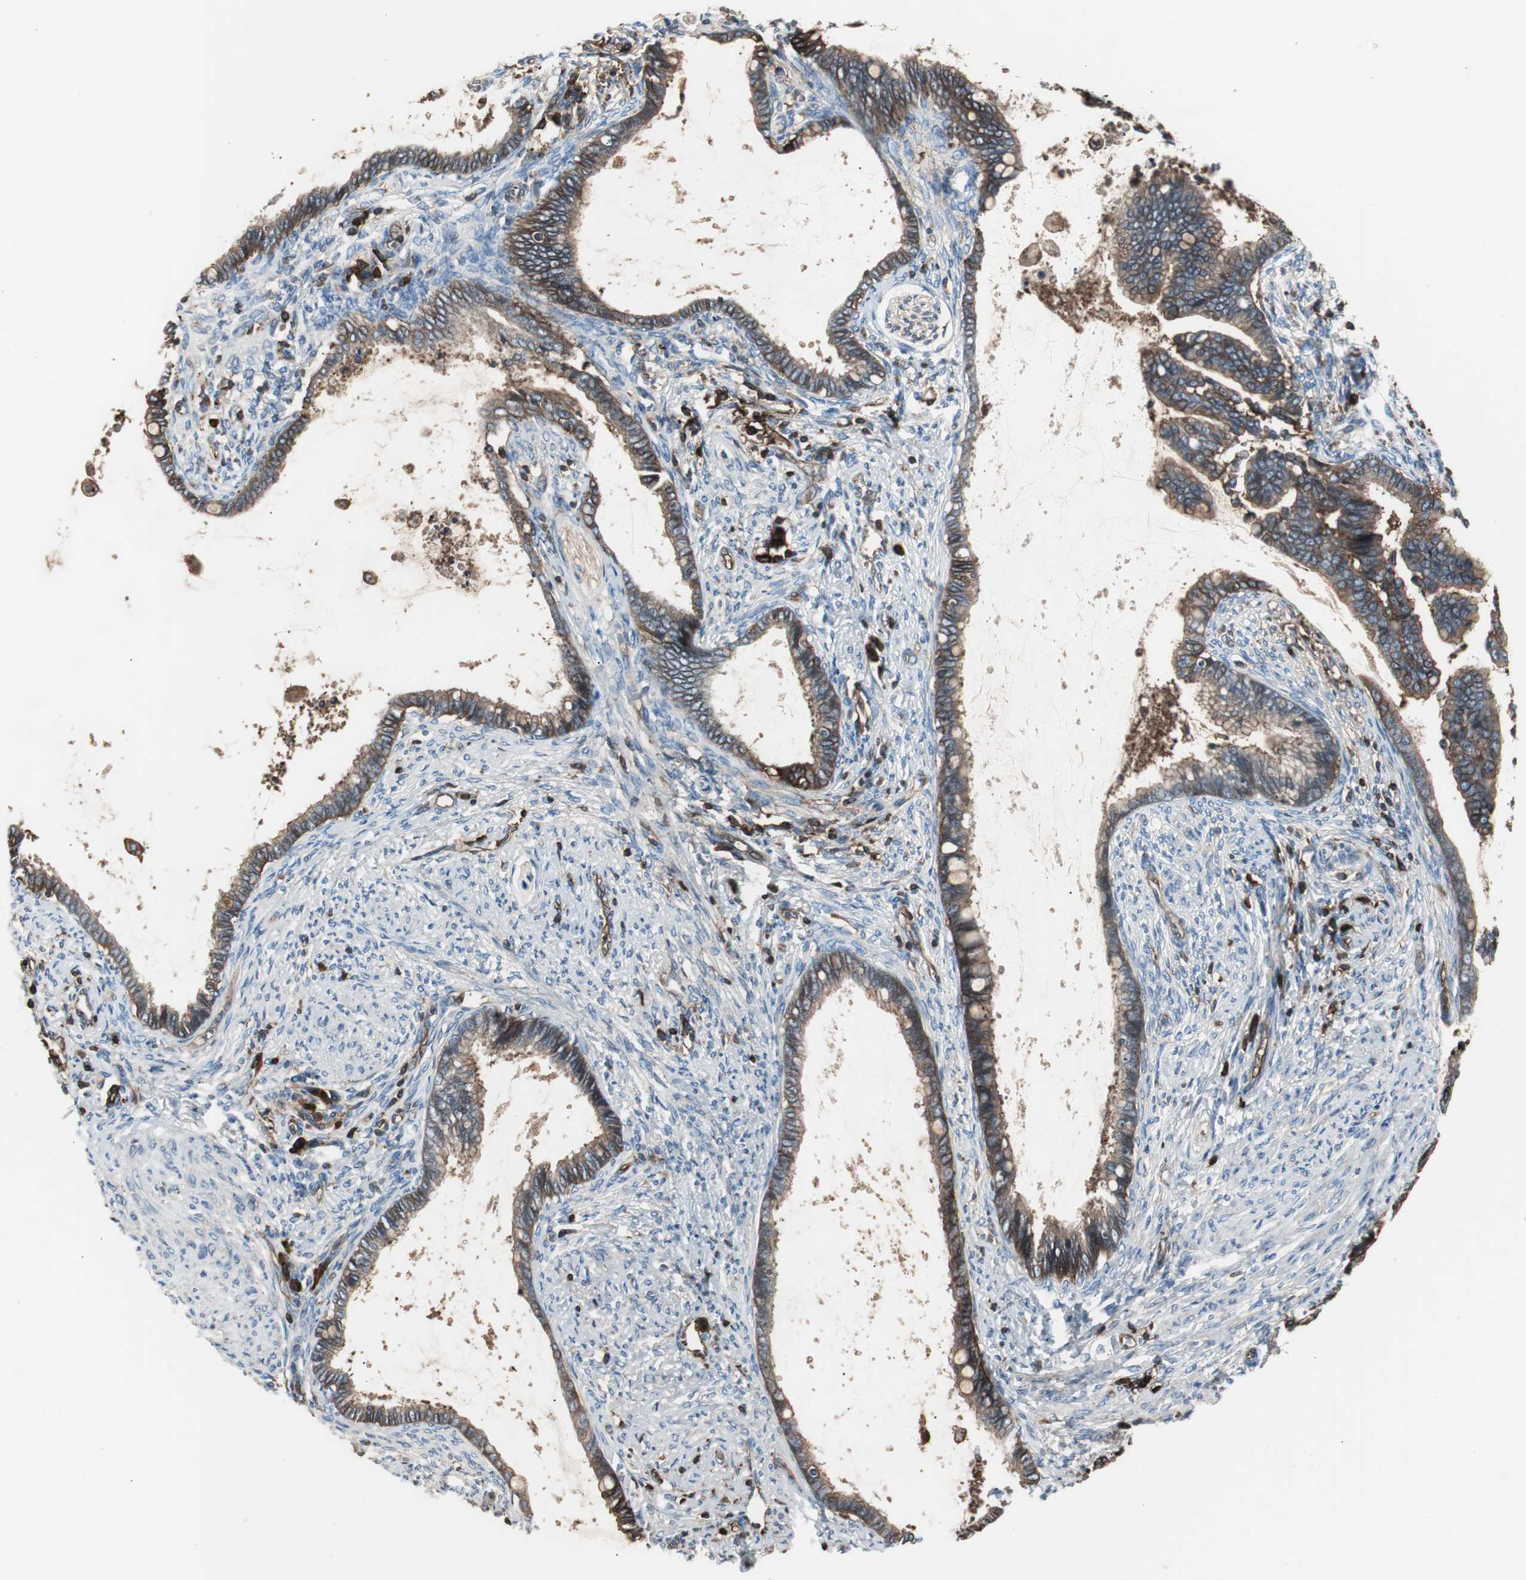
{"staining": {"intensity": "strong", "quantity": ">75%", "location": "cytoplasmic/membranous"}, "tissue": "cervical cancer", "cell_type": "Tumor cells", "image_type": "cancer", "snomed": [{"axis": "morphology", "description": "Adenocarcinoma, NOS"}, {"axis": "topography", "description": "Cervix"}], "caption": "A high-resolution micrograph shows immunohistochemistry staining of cervical cancer, which displays strong cytoplasmic/membranous expression in about >75% of tumor cells.", "gene": "B2M", "patient": {"sex": "female", "age": 44}}